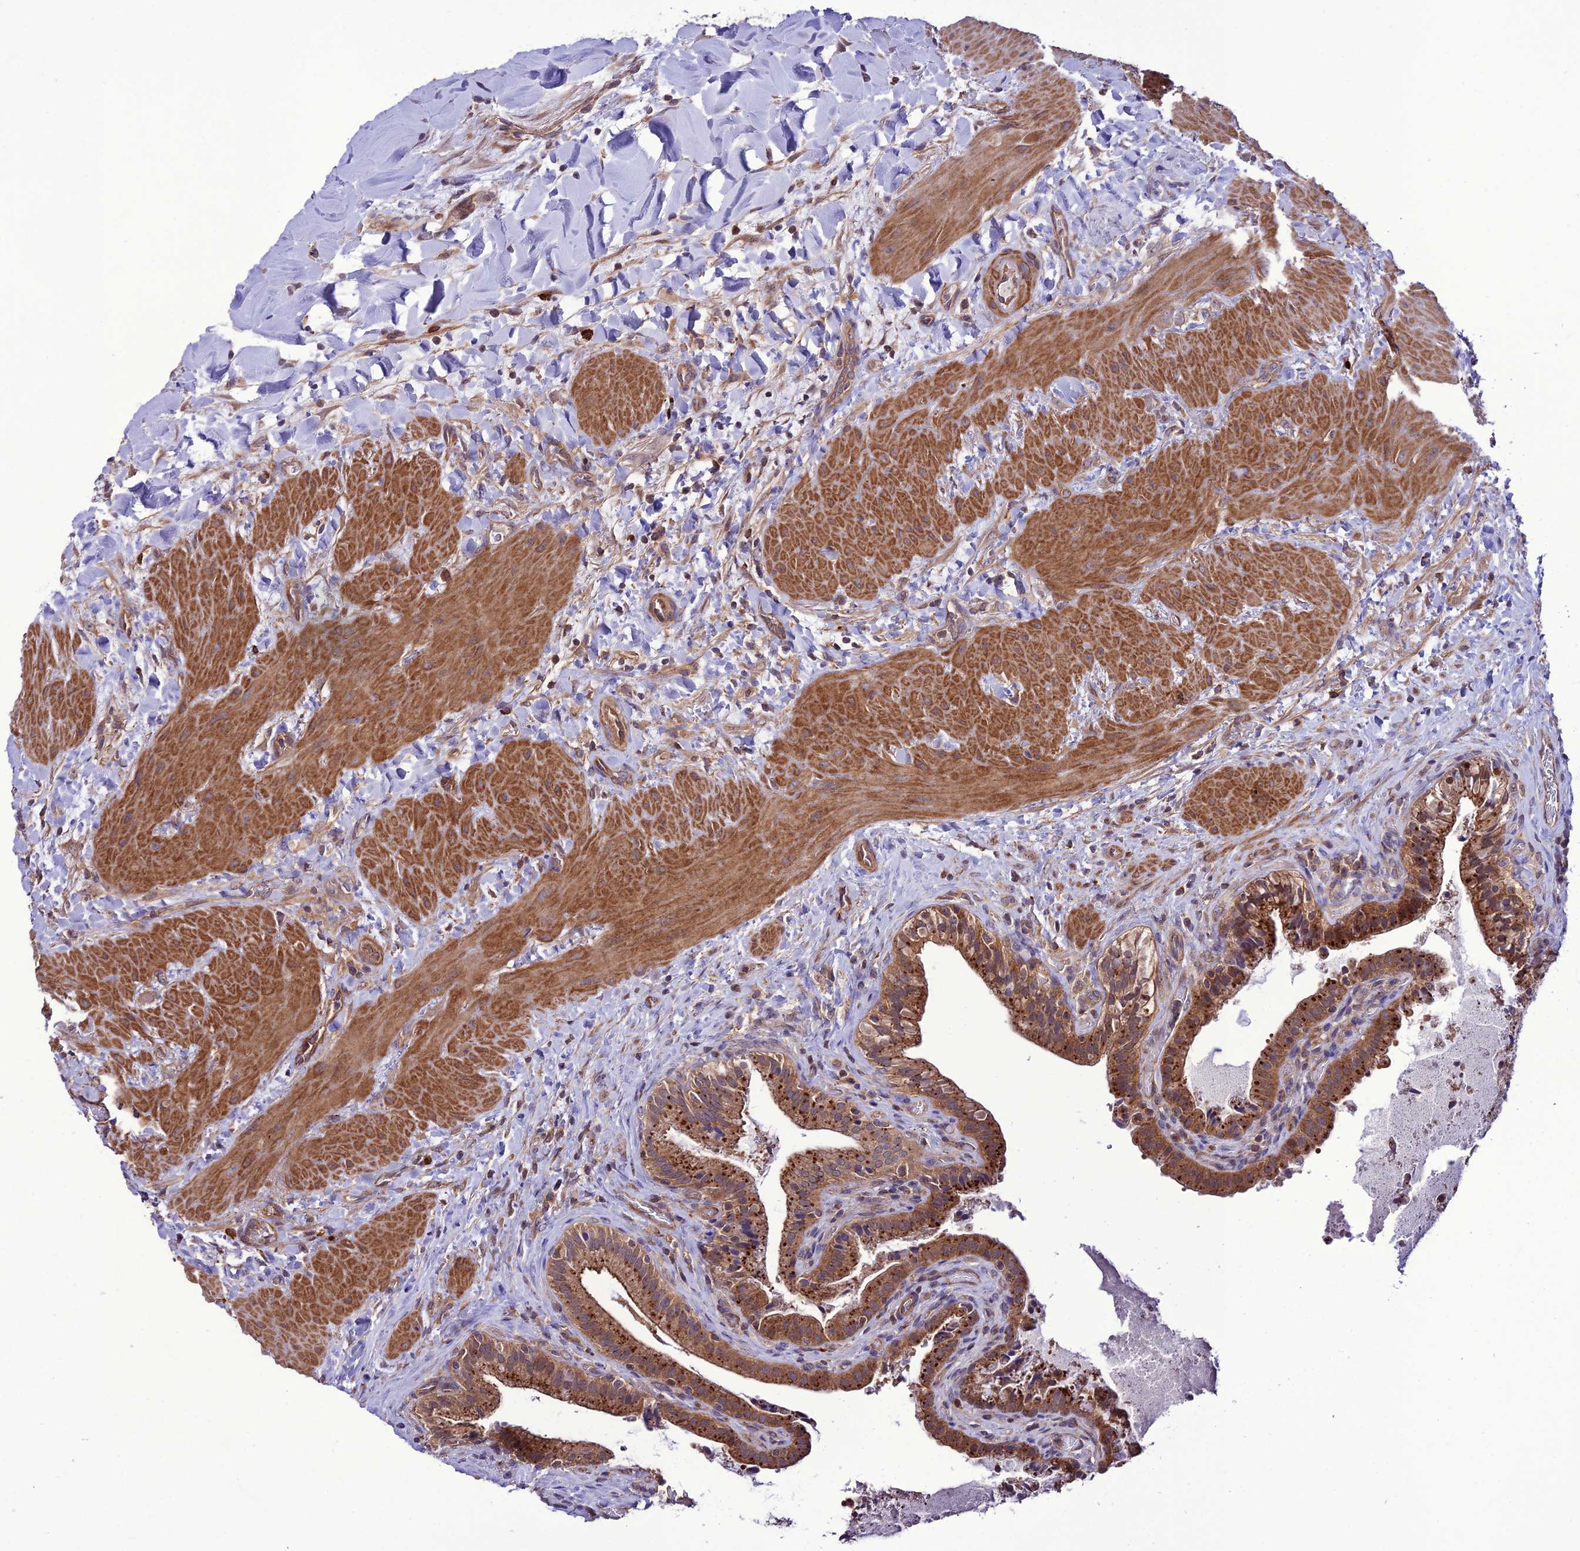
{"staining": {"intensity": "strong", "quantity": ">75%", "location": "cytoplasmic/membranous"}, "tissue": "gallbladder", "cell_type": "Glandular cells", "image_type": "normal", "snomed": [{"axis": "morphology", "description": "Normal tissue, NOS"}, {"axis": "topography", "description": "Gallbladder"}], "caption": "A high-resolution photomicrograph shows immunohistochemistry (IHC) staining of benign gallbladder, which reveals strong cytoplasmic/membranous expression in about >75% of glandular cells.", "gene": "PPIL3", "patient": {"sex": "male", "age": 24}}